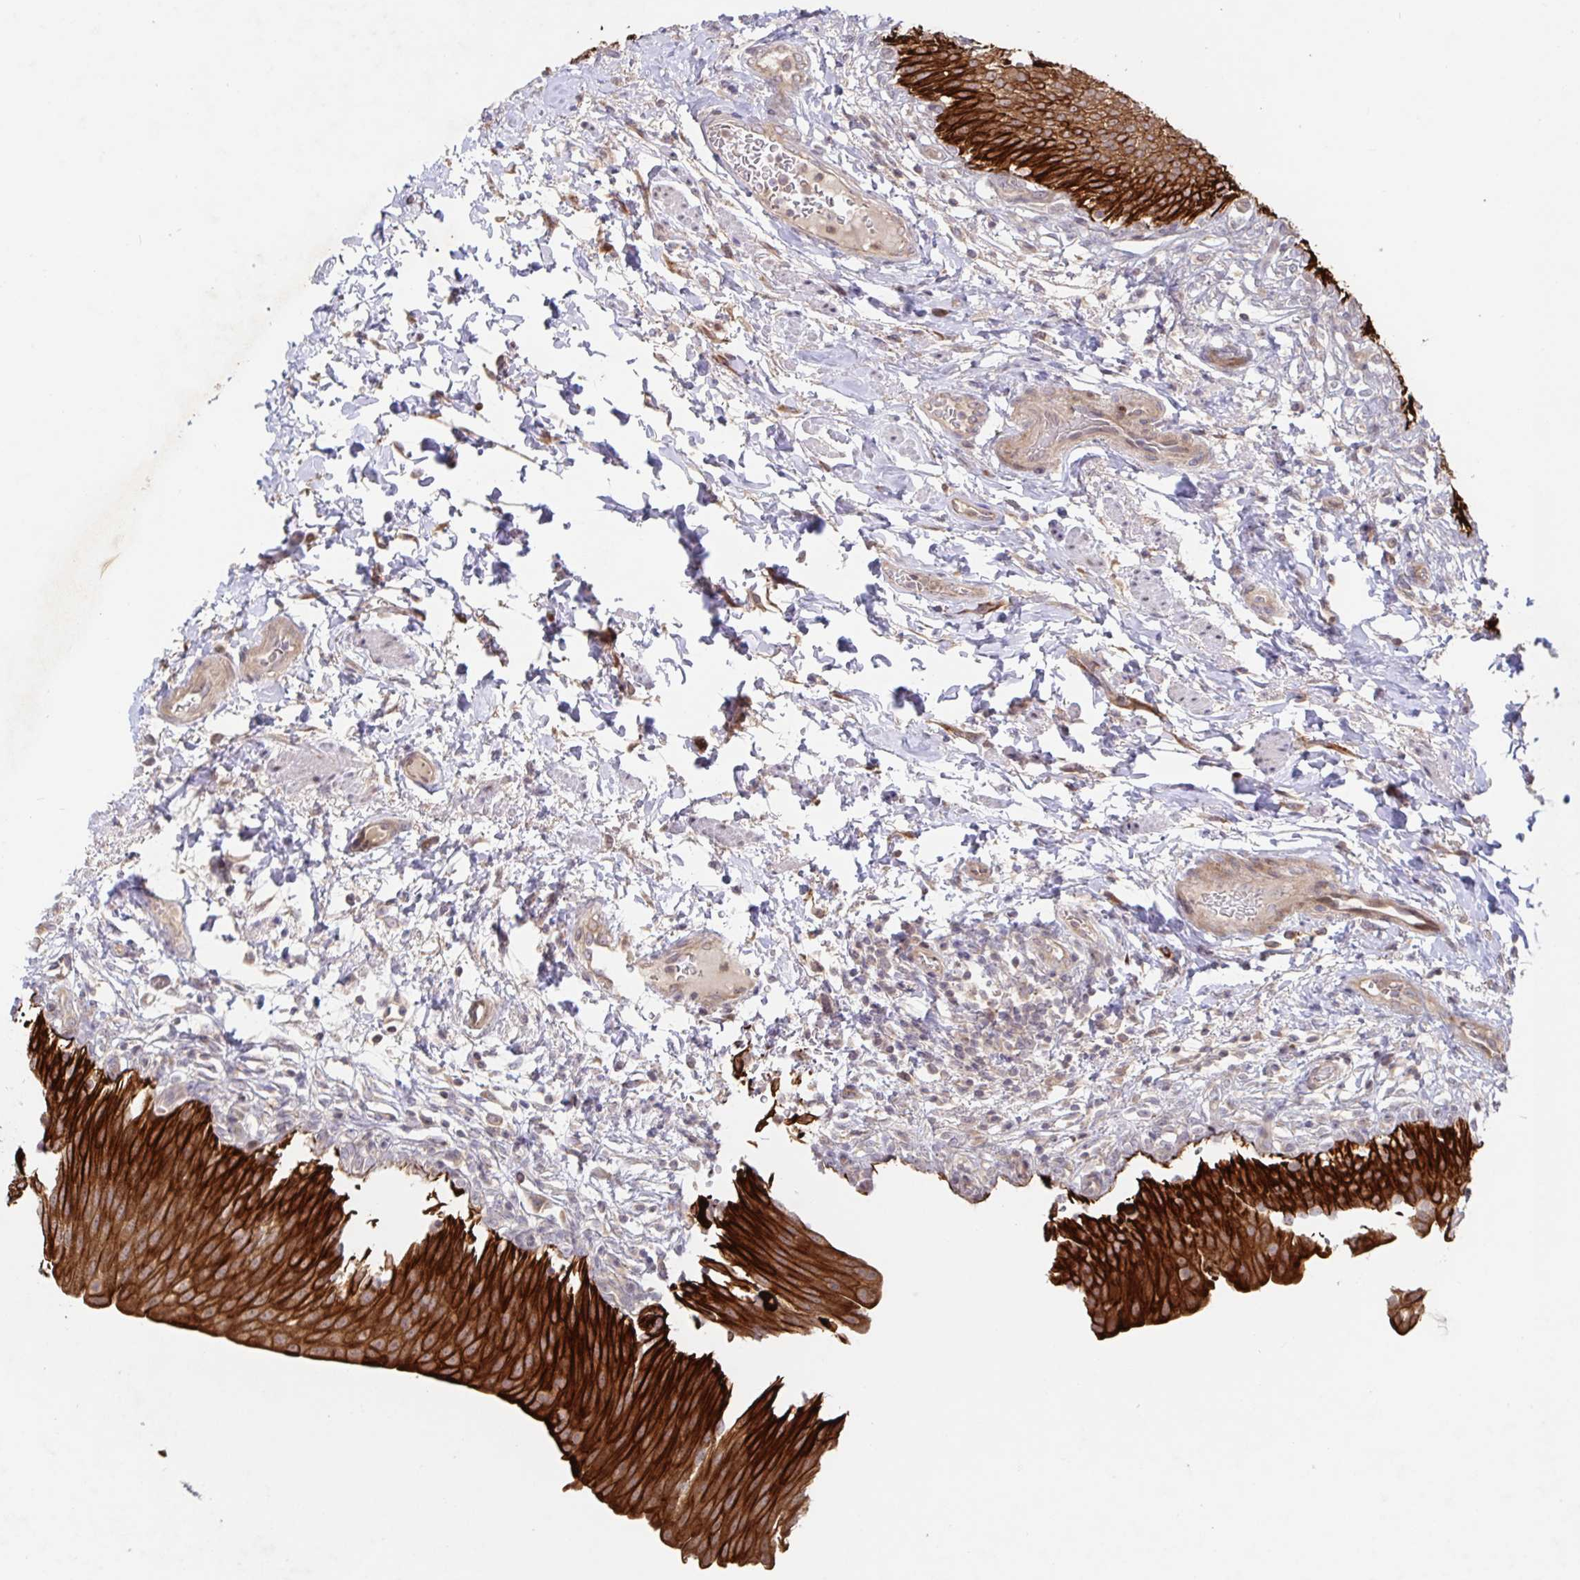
{"staining": {"intensity": "strong", "quantity": ">75%", "location": "cytoplasmic/membranous"}, "tissue": "urinary bladder", "cell_type": "Urothelial cells", "image_type": "normal", "snomed": [{"axis": "morphology", "description": "Normal tissue, NOS"}, {"axis": "topography", "description": "Urinary bladder"}, {"axis": "topography", "description": "Peripheral nerve tissue"}], "caption": "Urinary bladder was stained to show a protein in brown. There is high levels of strong cytoplasmic/membranous staining in approximately >75% of urothelial cells. Ihc stains the protein in brown and the nuclei are stained blue.", "gene": "AACS", "patient": {"sex": "female", "age": 60}}